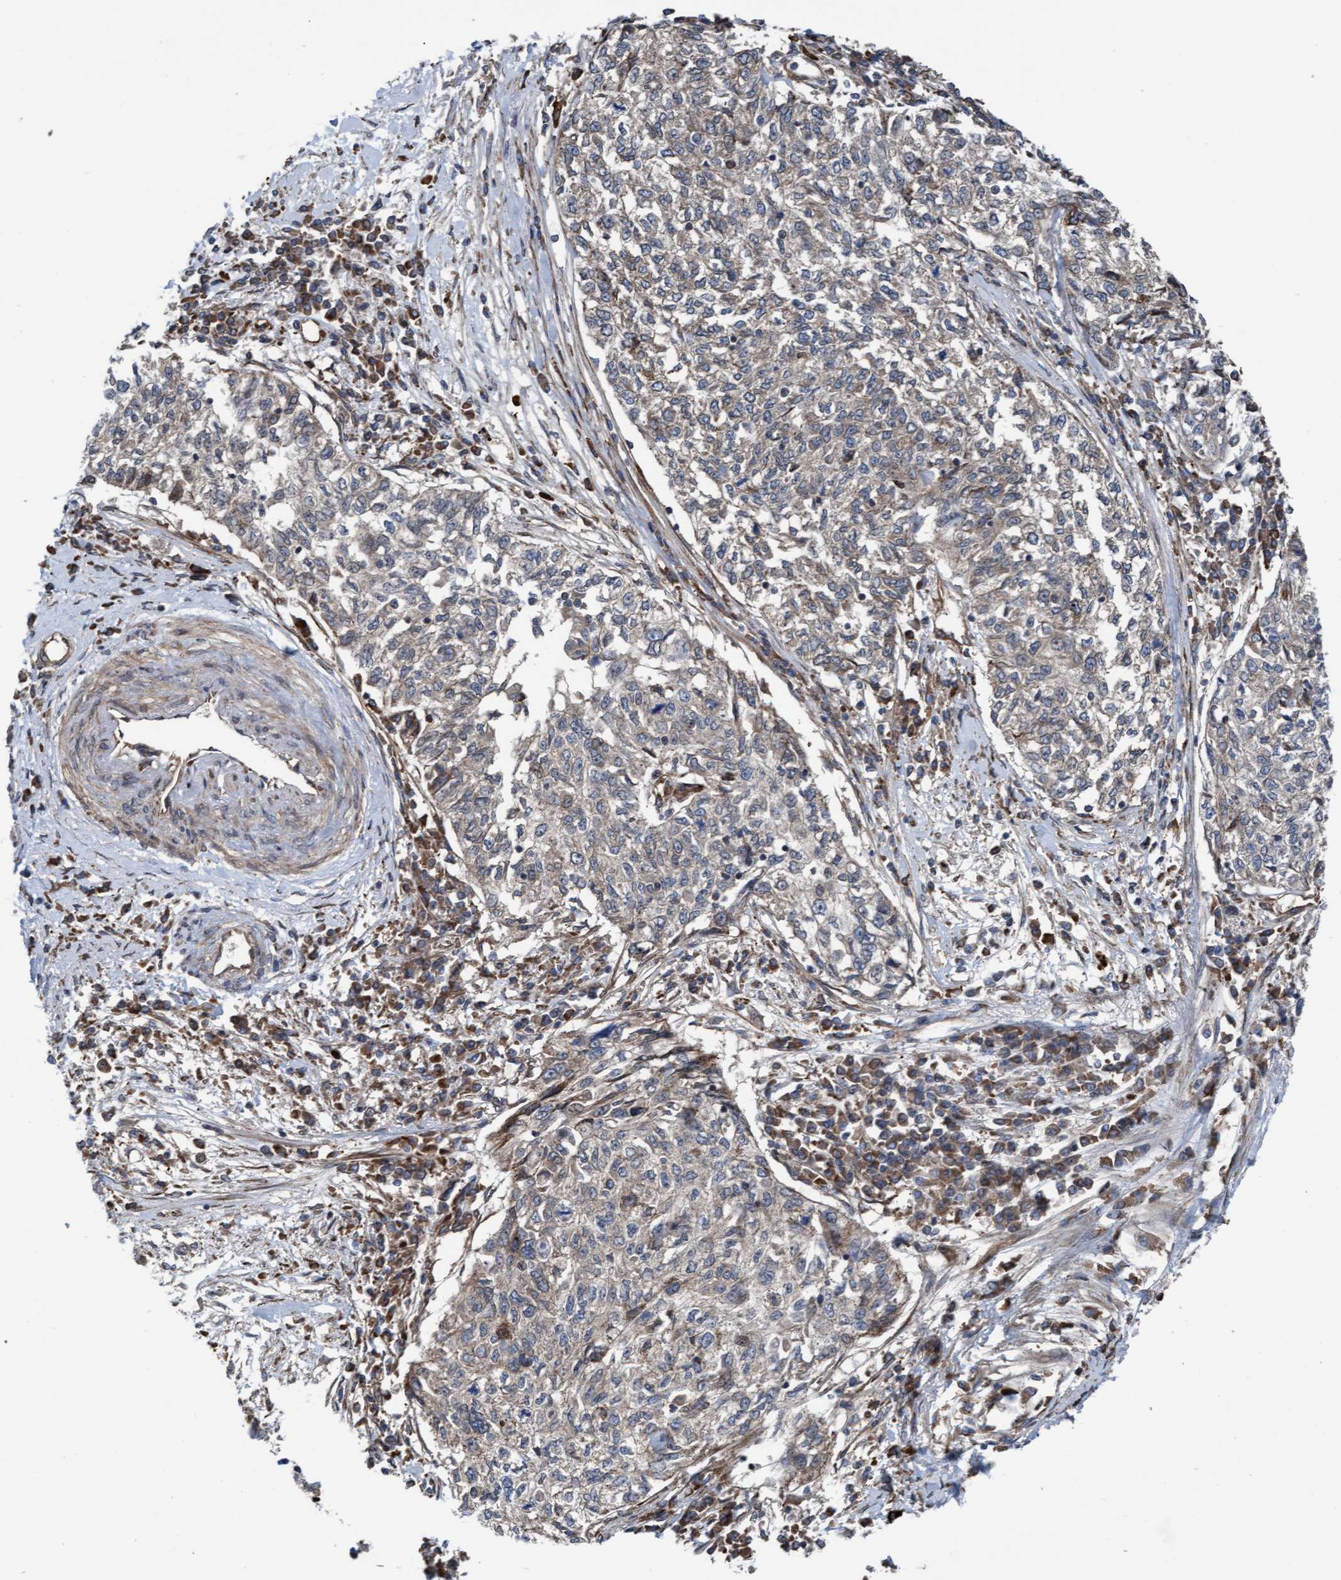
{"staining": {"intensity": "weak", "quantity": "<25%", "location": "cytoplasmic/membranous"}, "tissue": "cervical cancer", "cell_type": "Tumor cells", "image_type": "cancer", "snomed": [{"axis": "morphology", "description": "Squamous cell carcinoma, NOS"}, {"axis": "topography", "description": "Cervix"}], "caption": "Immunohistochemistry (IHC) of human squamous cell carcinoma (cervical) demonstrates no staining in tumor cells. The staining is performed using DAB brown chromogen with nuclei counter-stained in using hematoxylin.", "gene": "RAP1GAP2", "patient": {"sex": "female", "age": 57}}